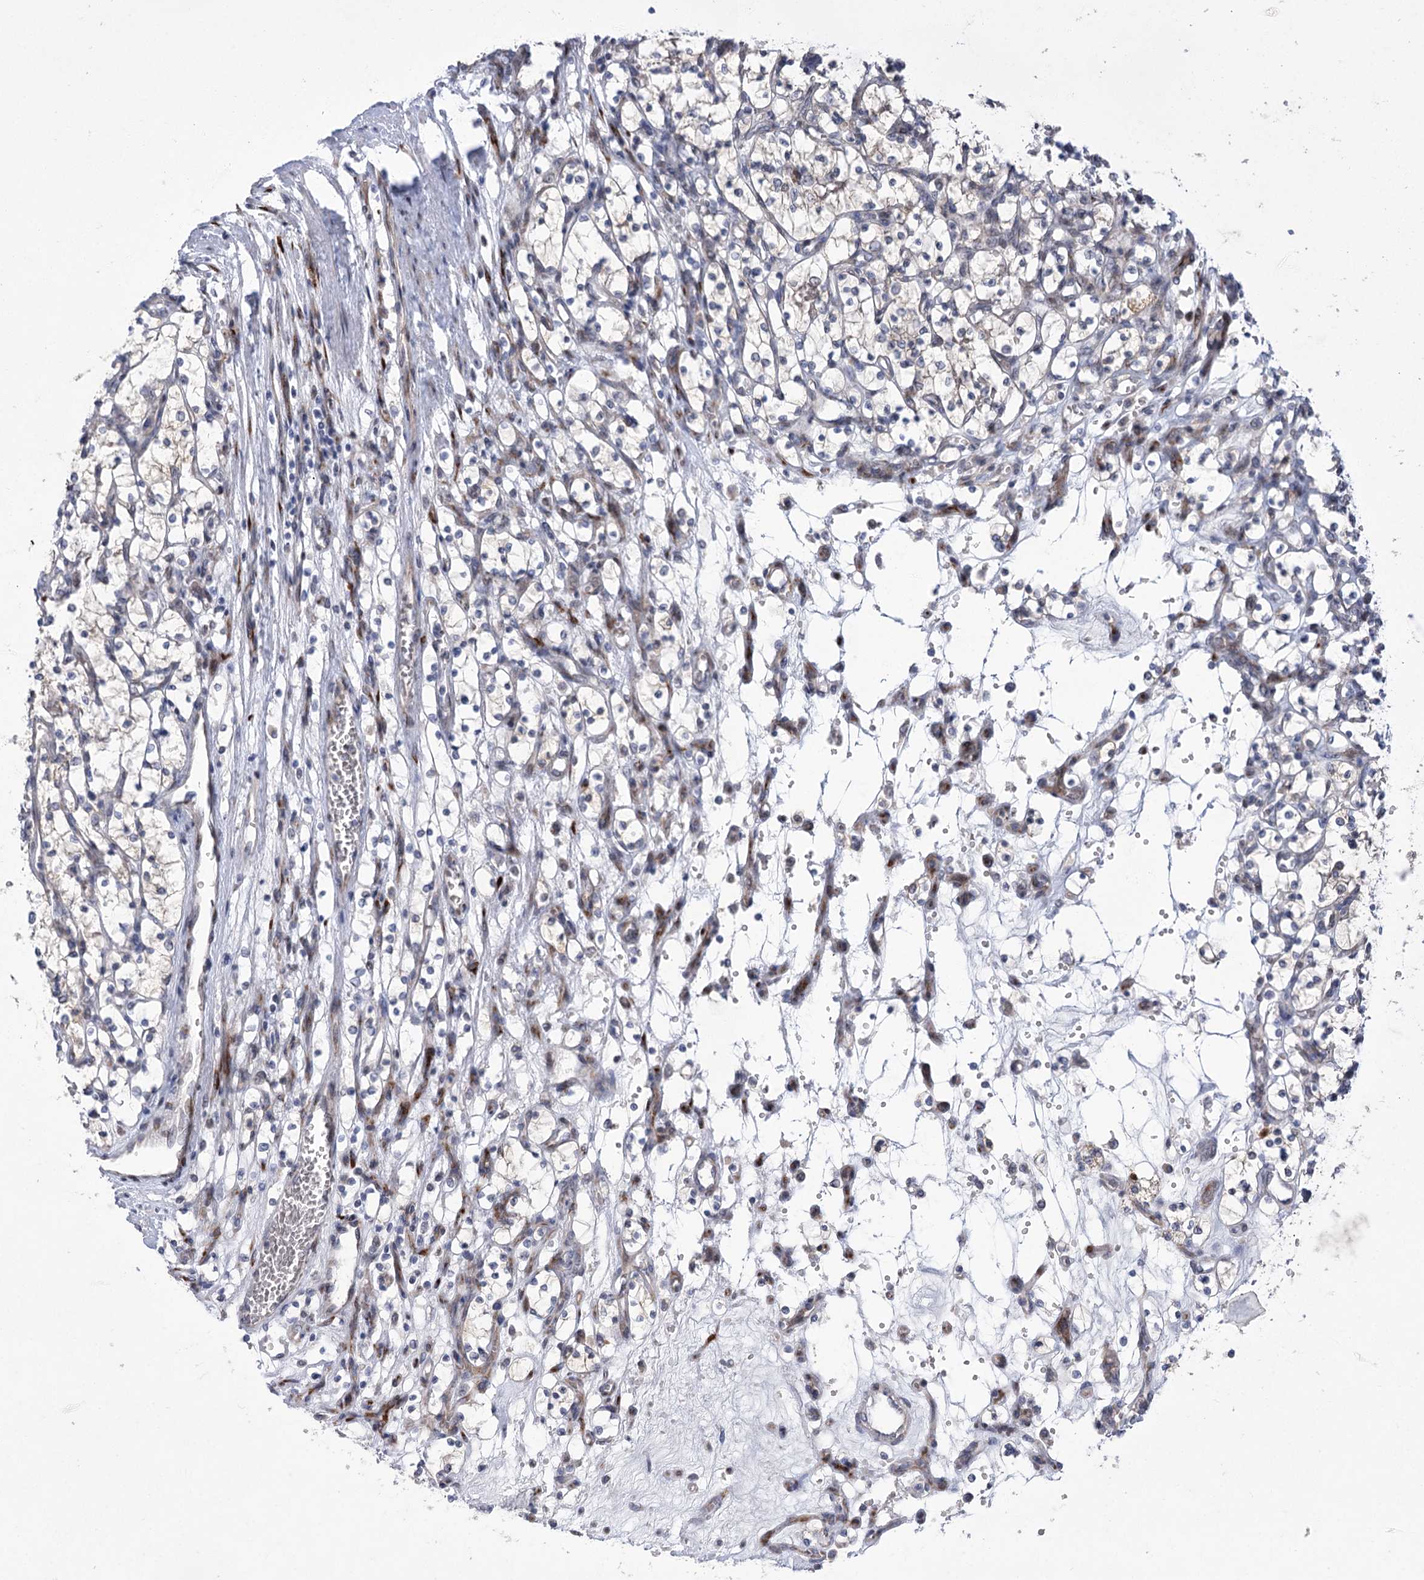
{"staining": {"intensity": "negative", "quantity": "none", "location": "none"}, "tissue": "renal cancer", "cell_type": "Tumor cells", "image_type": "cancer", "snomed": [{"axis": "morphology", "description": "Adenocarcinoma, NOS"}, {"axis": "topography", "description": "Kidney"}], "caption": "Tumor cells show no significant protein expression in renal adenocarcinoma.", "gene": "GCNT4", "patient": {"sex": "female", "age": 69}}